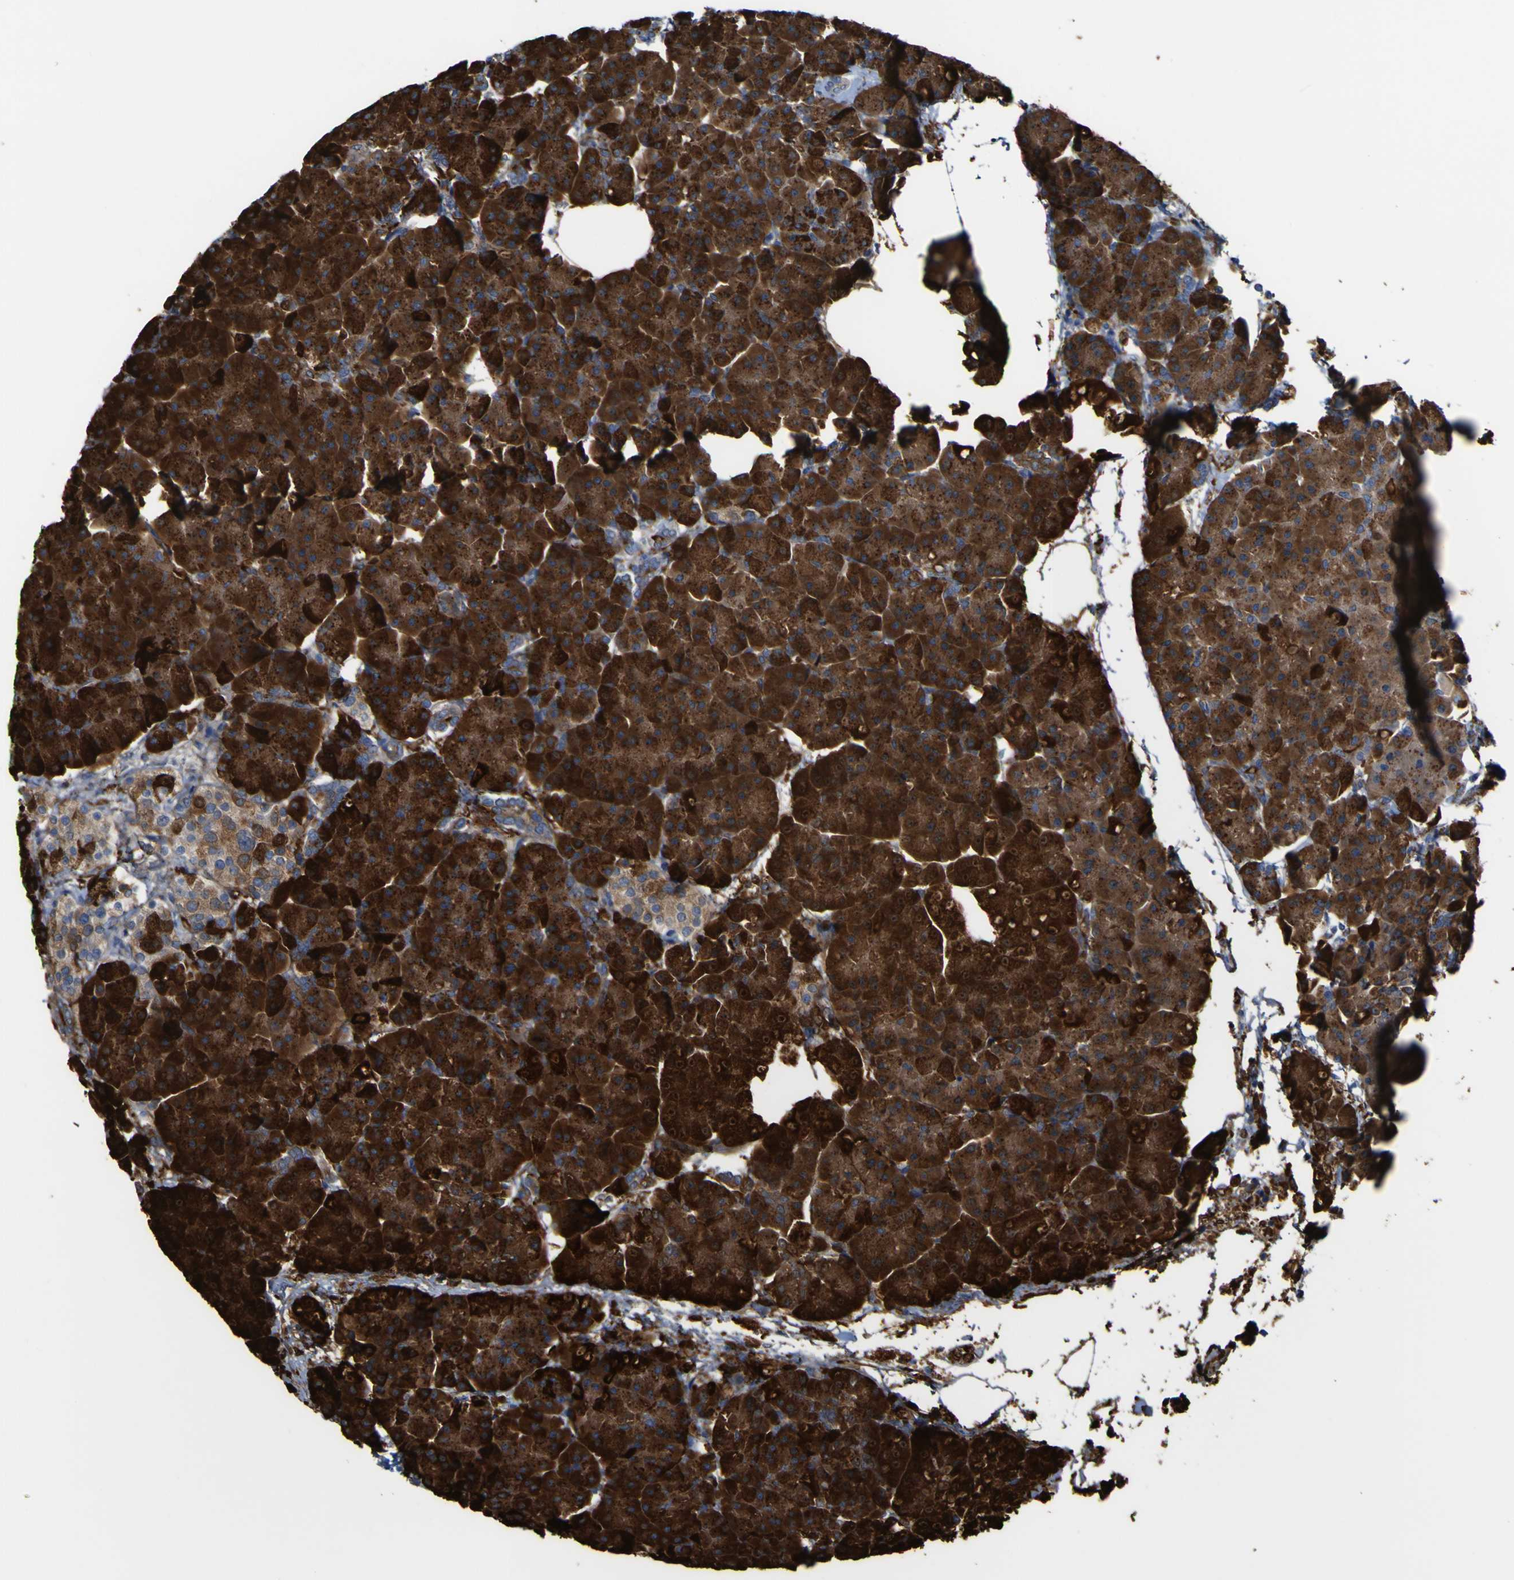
{"staining": {"intensity": "strong", "quantity": ">75%", "location": "cytoplasmic/membranous"}, "tissue": "pancreas", "cell_type": "Exocrine glandular cells", "image_type": "normal", "snomed": [{"axis": "morphology", "description": "Normal tissue, NOS"}, {"axis": "topography", "description": "Pancreas"}], "caption": "This photomicrograph reveals immunohistochemistry (IHC) staining of unremarkable human pancreas, with high strong cytoplasmic/membranous positivity in about >75% of exocrine glandular cells.", "gene": "PTPRF", "patient": {"sex": "female", "age": 70}}